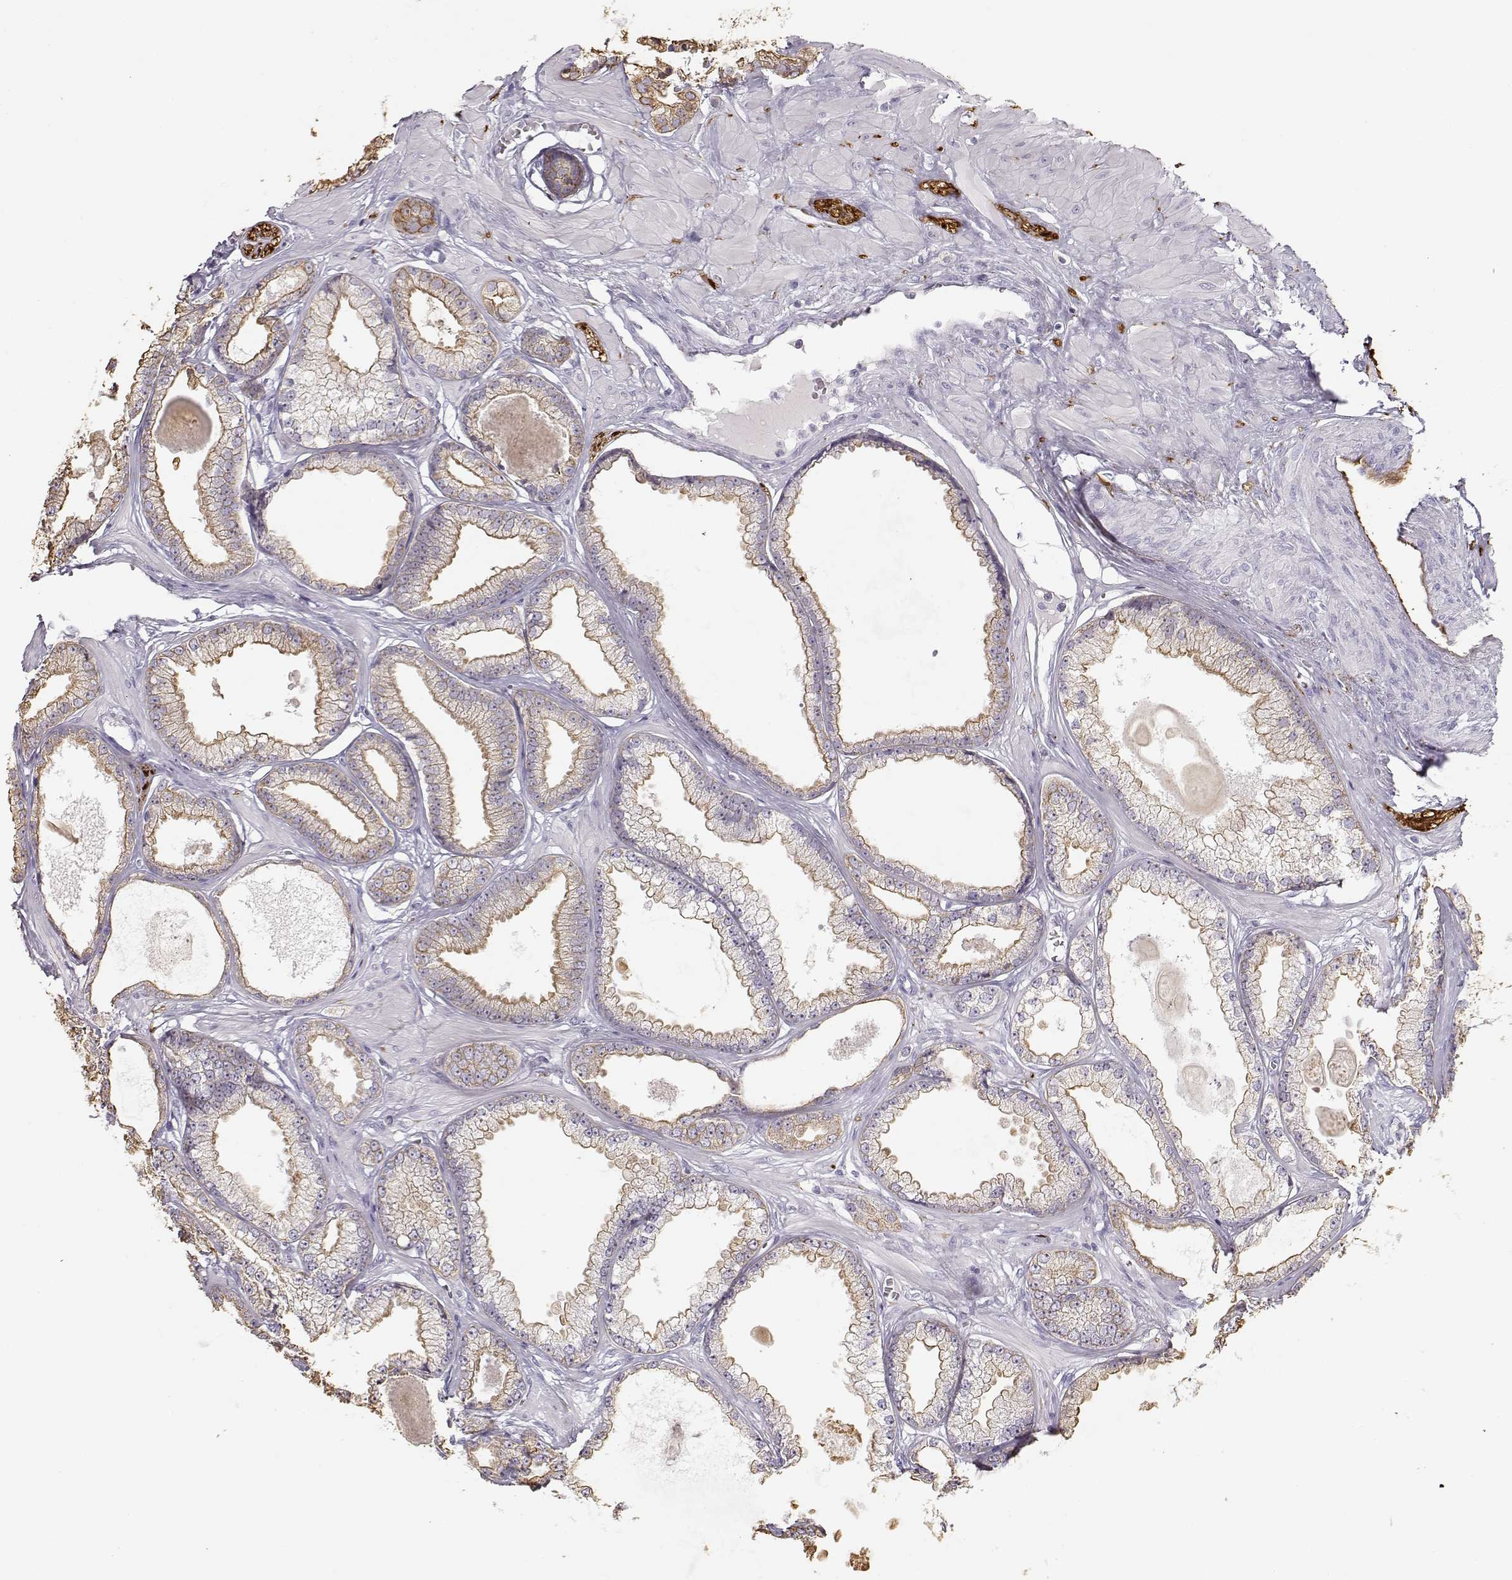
{"staining": {"intensity": "moderate", "quantity": ">75%", "location": "cytoplasmic/membranous"}, "tissue": "prostate cancer", "cell_type": "Tumor cells", "image_type": "cancer", "snomed": [{"axis": "morphology", "description": "Adenocarcinoma, Low grade"}, {"axis": "topography", "description": "Prostate"}], "caption": "Brown immunohistochemical staining in adenocarcinoma (low-grade) (prostate) demonstrates moderate cytoplasmic/membranous staining in about >75% of tumor cells.", "gene": "S100B", "patient": {"sex": "male", "age": 64}}